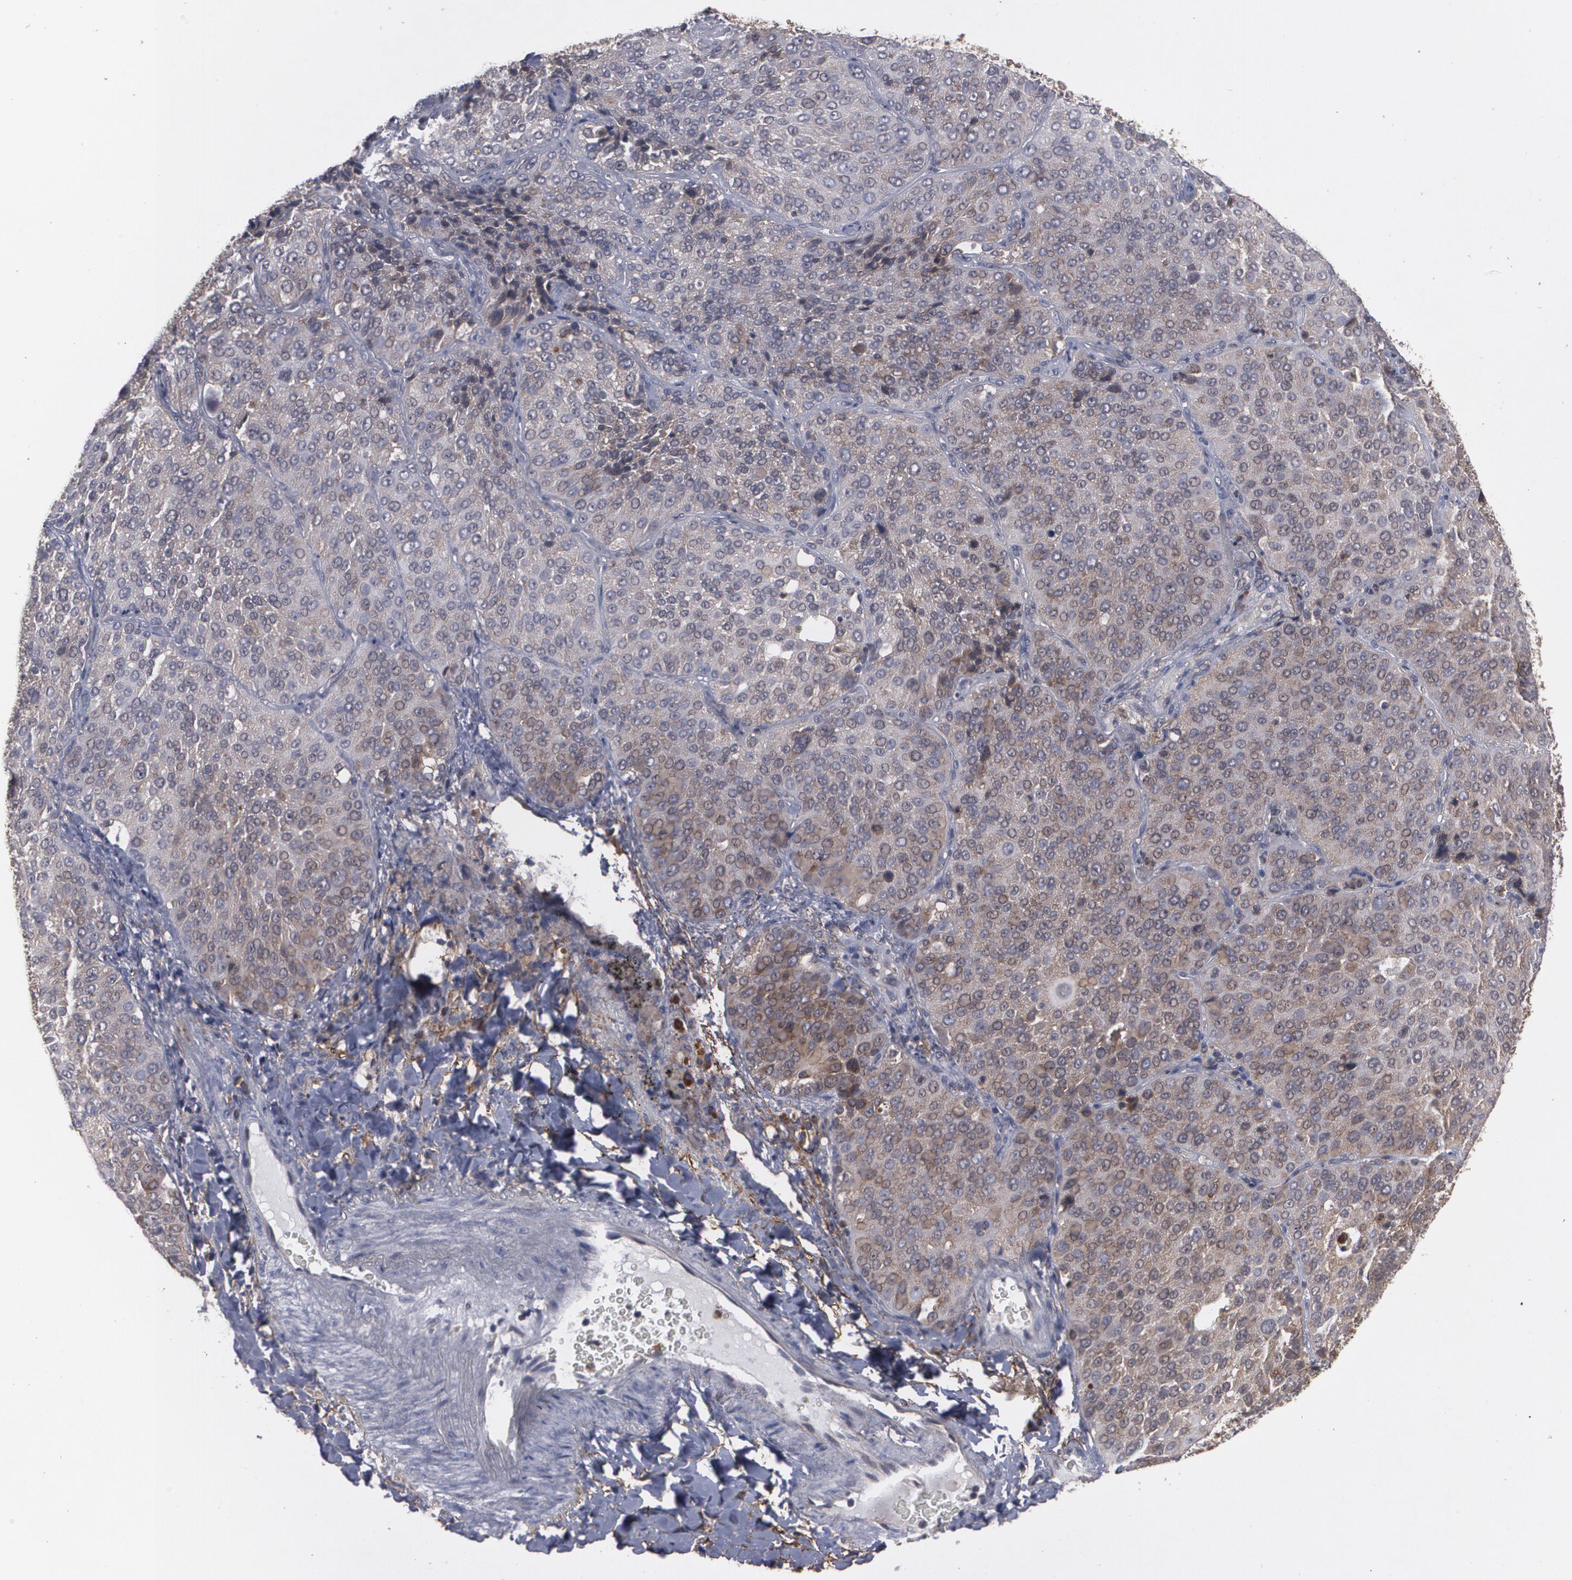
{"staining": {"intensity": "weak", "quantity": ">75%", "location": "cytoplasmic/membranous"}, "tissue": "lung cancer", "cell_type": "Tumor cells", "image_type": "cancer", "snomed": [{"axis": "morphology", "description": "Squamous cell carcinoma, NOS"}, {"axis": "topography", "description": "Lung"}], "caption": "There is low levels of weak cytoplasmic/membranous staining in tumor cells of lung squamous cell carcinoma, as demonstrated by immunohistochemical staining (brown color).", "gene": "BMP6", "patient": {"sex": "male", "age": 54}}